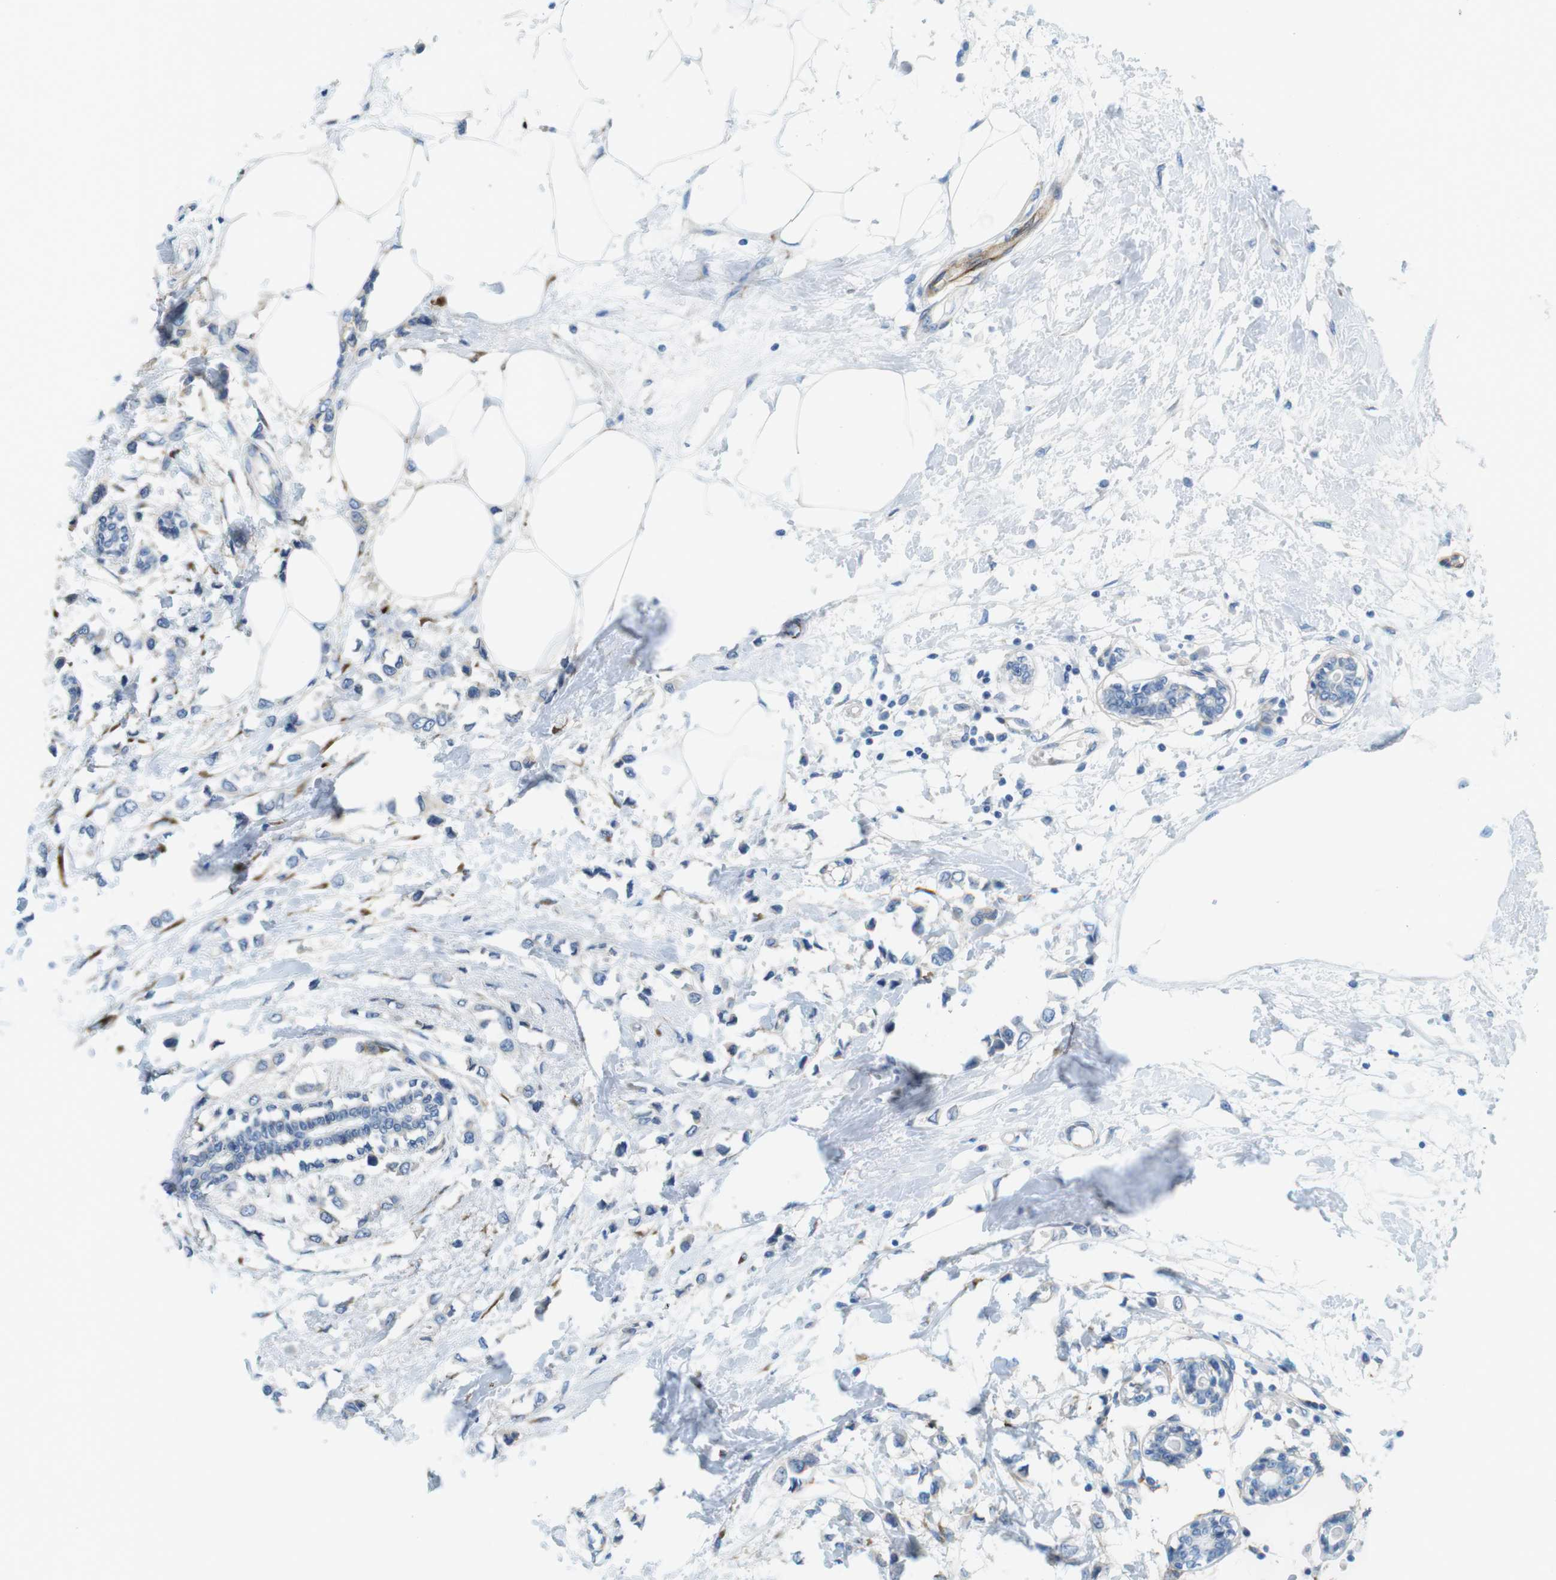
{"staining": {"intensity": "negative", "quantity": "none", "location": "none"}, "tissue": "breast cancer", "cell_type": "Tumor cells", "image_type": "cancer", "snomed": [{"axis": "morphology", "description": "Lobular carcinoma"}, {"axis": "topography", "description": "Breast"}], "caption": "Immunohistochemistry (IHC) histopathology image of neoplastic tissue: human lobular carcinoma (breast) stained with DAB (3,3'-diaminobenzidine) shows no significant protein staining in tumor cells.", "gene": "EMP2", "patient": {"sex": "female", "age": 51}}